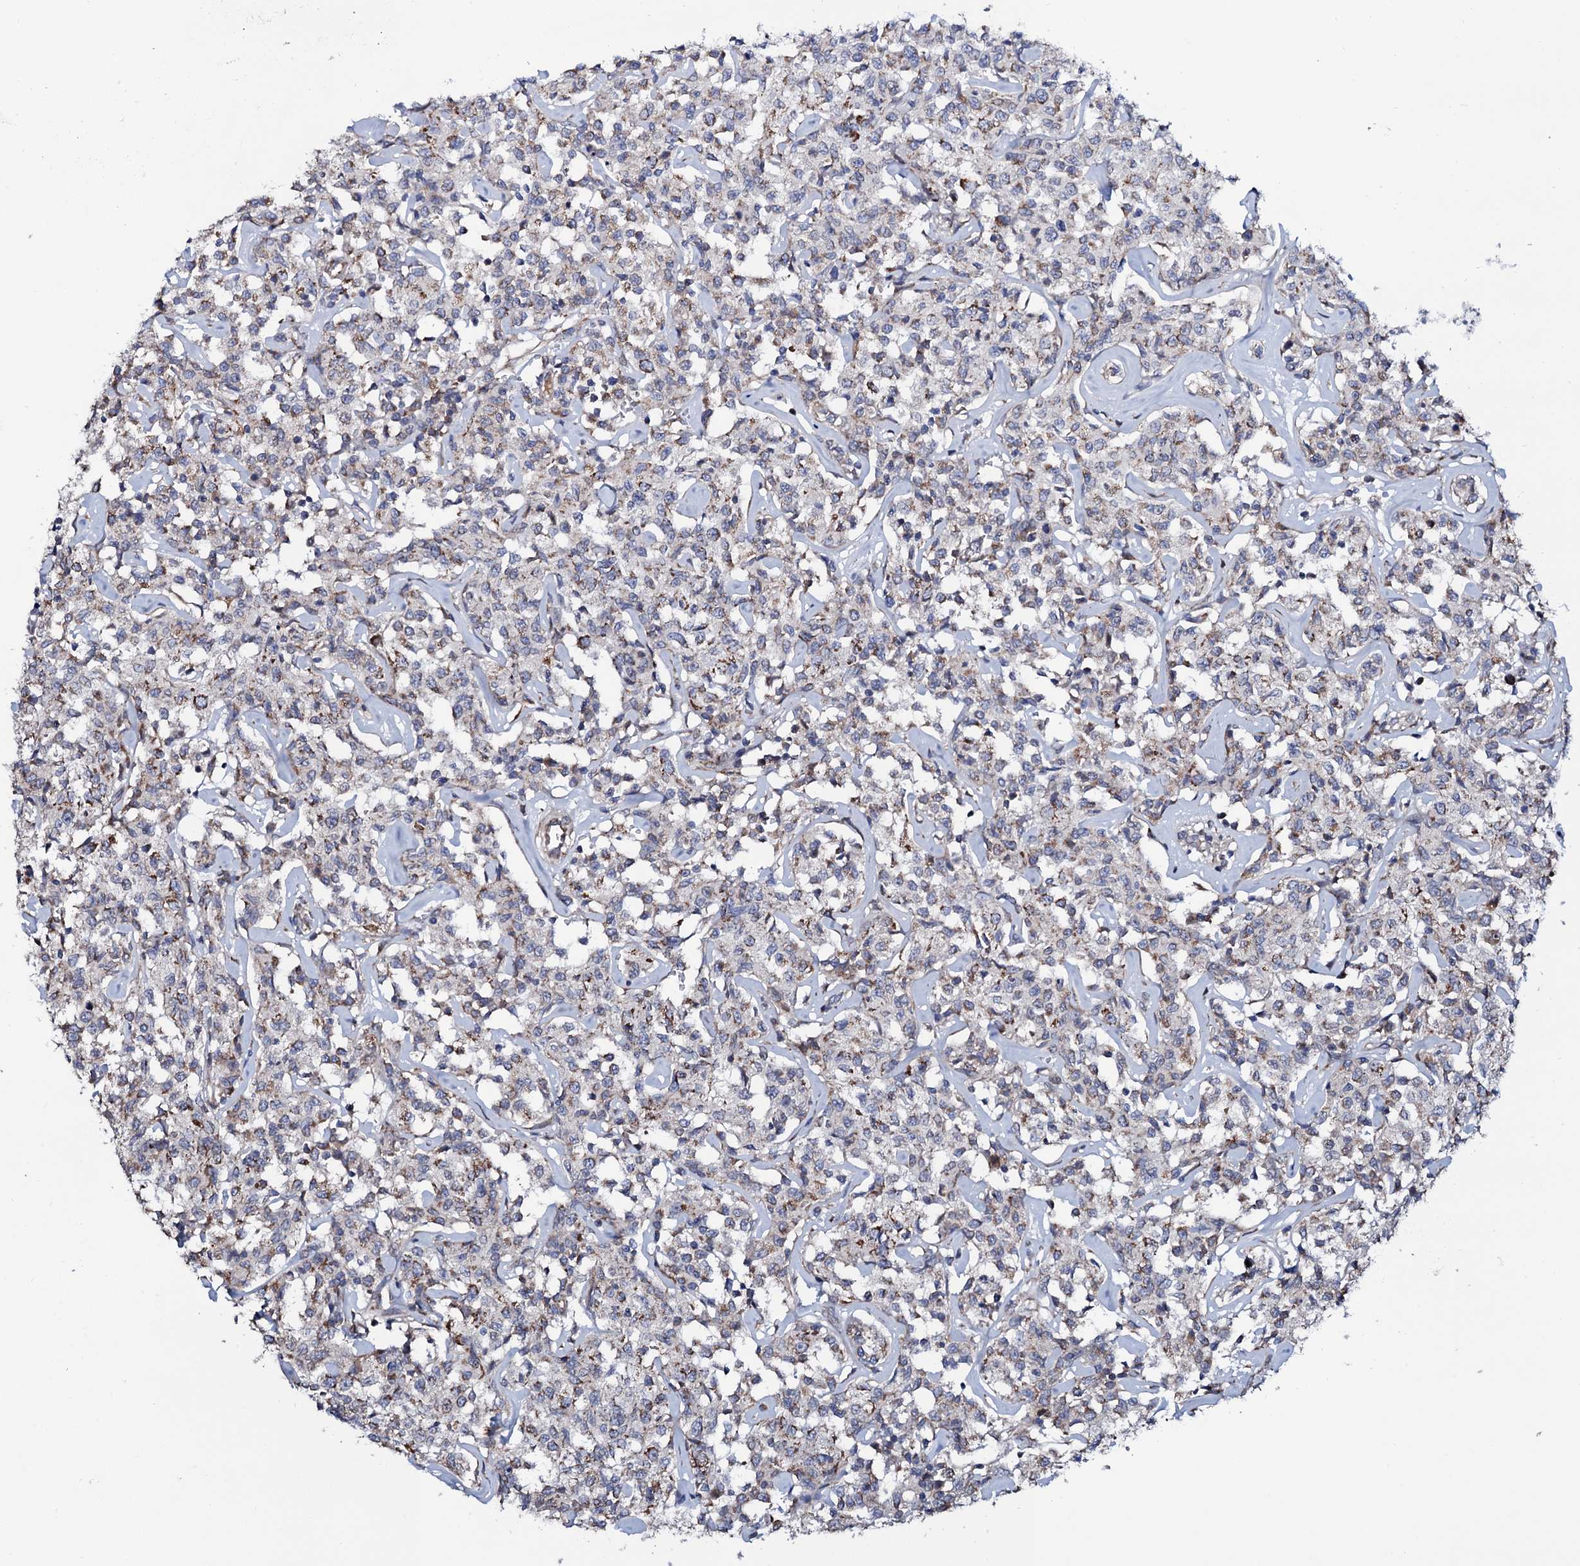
{"staining": {"intensity": "weak", "quantity": "25%-75%", "location": "cytoplasmic/membranous"}, "tissue": "lymphoma", "cell_type": "Tumor cells", "image_type": "cancer", "snomed": [{"axis": "morphology", "description": "Malignant lymphoma, non-Hodgkin's type, Low grade"}, {"axis": "topography", "description": "Small intestine"}], "caption": "A brown stain labels weak cytoplasmic/membranous expression of a protein in human malignant lymphoma, non-Hodgkin's type (low-grade) tumor cells. The protein of interest is shown in brown color, while the nuclei are stained blue.", "gene": "PPP1R3D", "patient": {"sex": "female", "age": 59}}